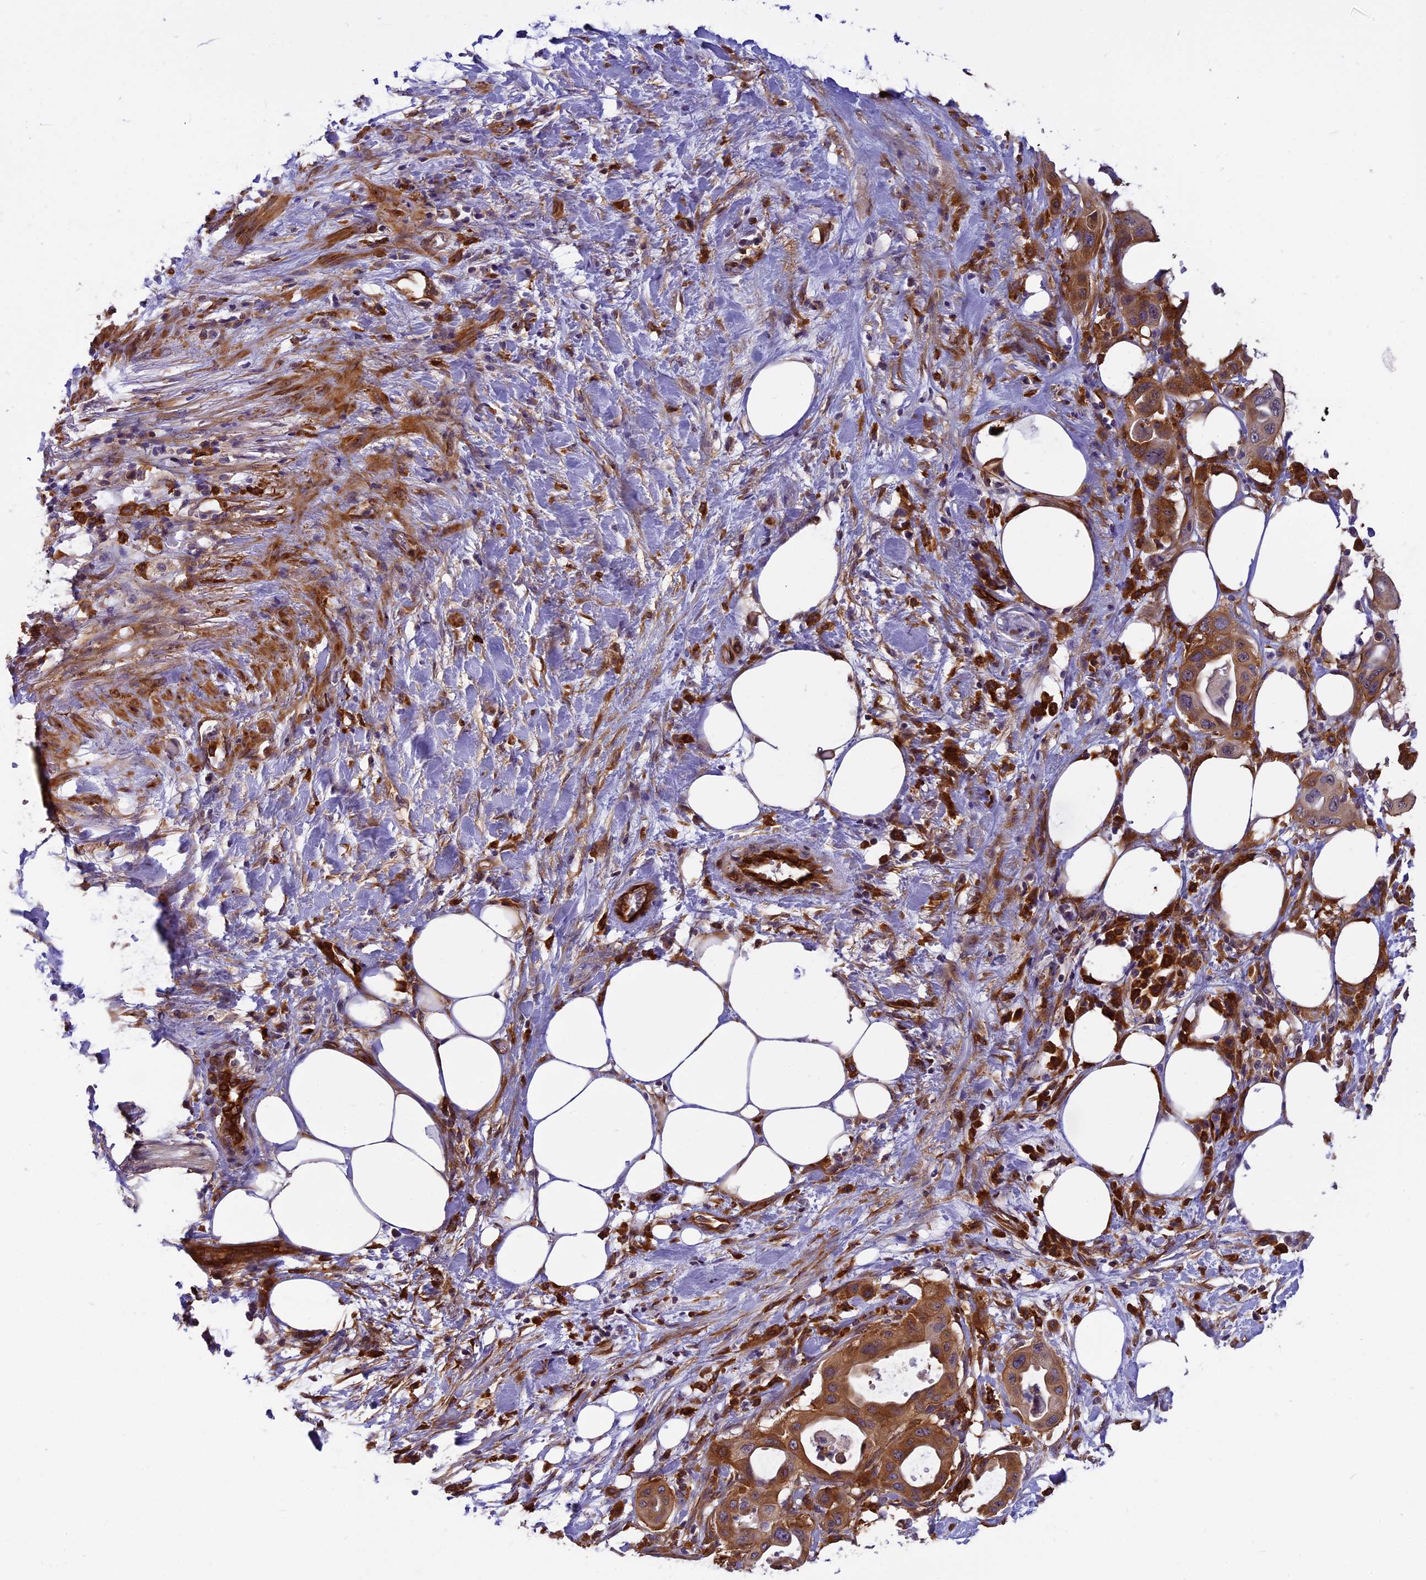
{"staining": {"intensity": "moderate", "quantity": ">75%", "location": "cytoplasmic/membranous"}, "tissue": "pancreatic cancer", "cell_type": "Tumor cells", "image_type": "cancer", "snomed": [{"axis": "morphology", "description": "Adenocarcinoma, NOS"}, {"axis": "topography", "description": "Pancreas"}], "caption": "Pancreatic cancer stained for a protein (brown) reveals moderate cytoplasmic/membranous positive staining in about >75% of tumor cells.", "gene": "EHBP1L1", "patient": {"sex": "male", "age": 68}}